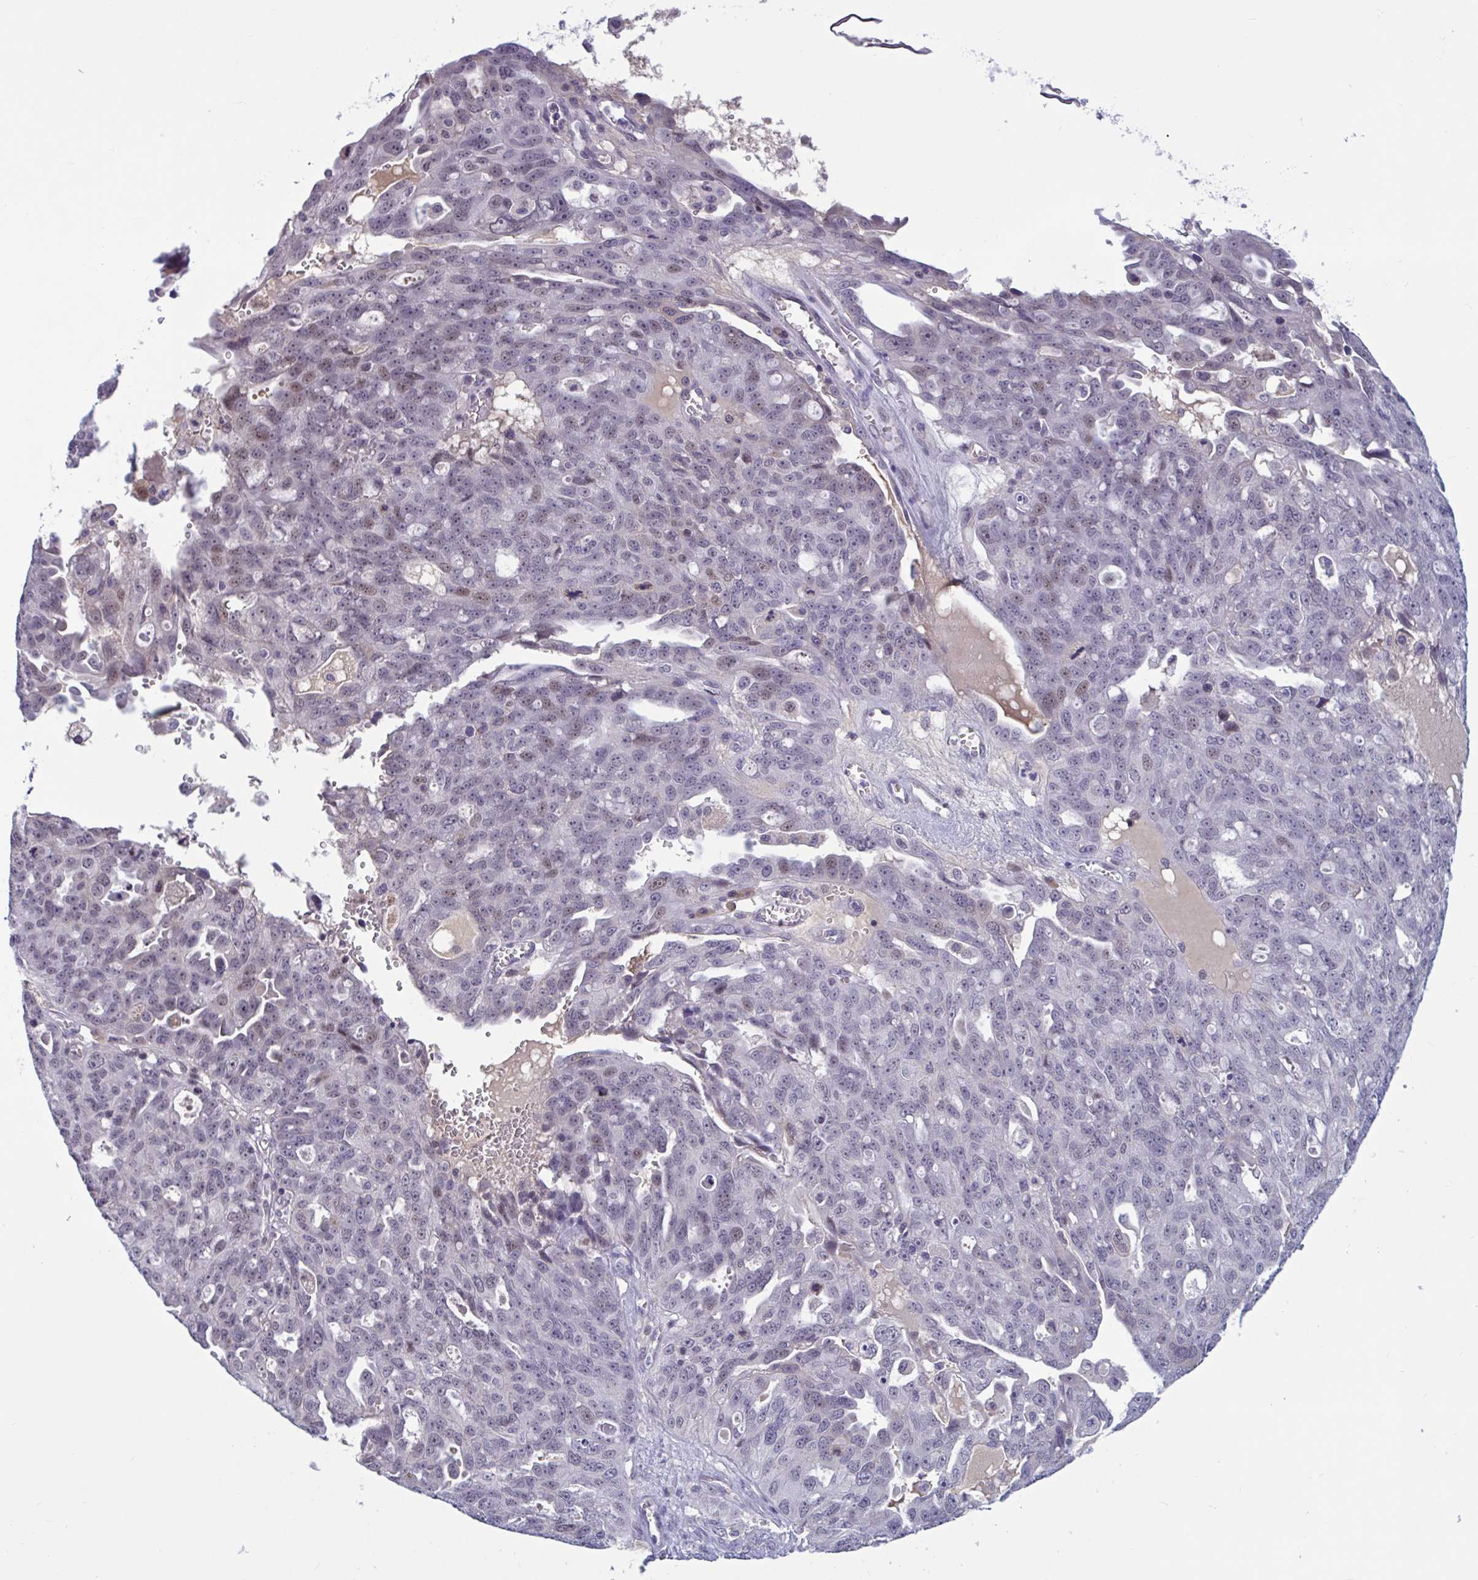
{"staining": {"intensity": "weak", "quantity": "<25%", "location": "nuclear"}, "tissue": "ovarian cancer", "cell_type": "Tumor cells", "image_type": "cancer", "snomed": [{"axis": "morphology", "description": "Carcinoma, endometroid"}, {"axis": "topography", "description": "Ovary"}], "caption": "Tumor cells are negative for brown protein staining in ovarian cancer. (DAB (3,3'-diaminobenzidine) immunohistochemistry with hematoxylin counter stain).", "gene": "CNGB3", "patient": {"sex": "female", "age": 70}}